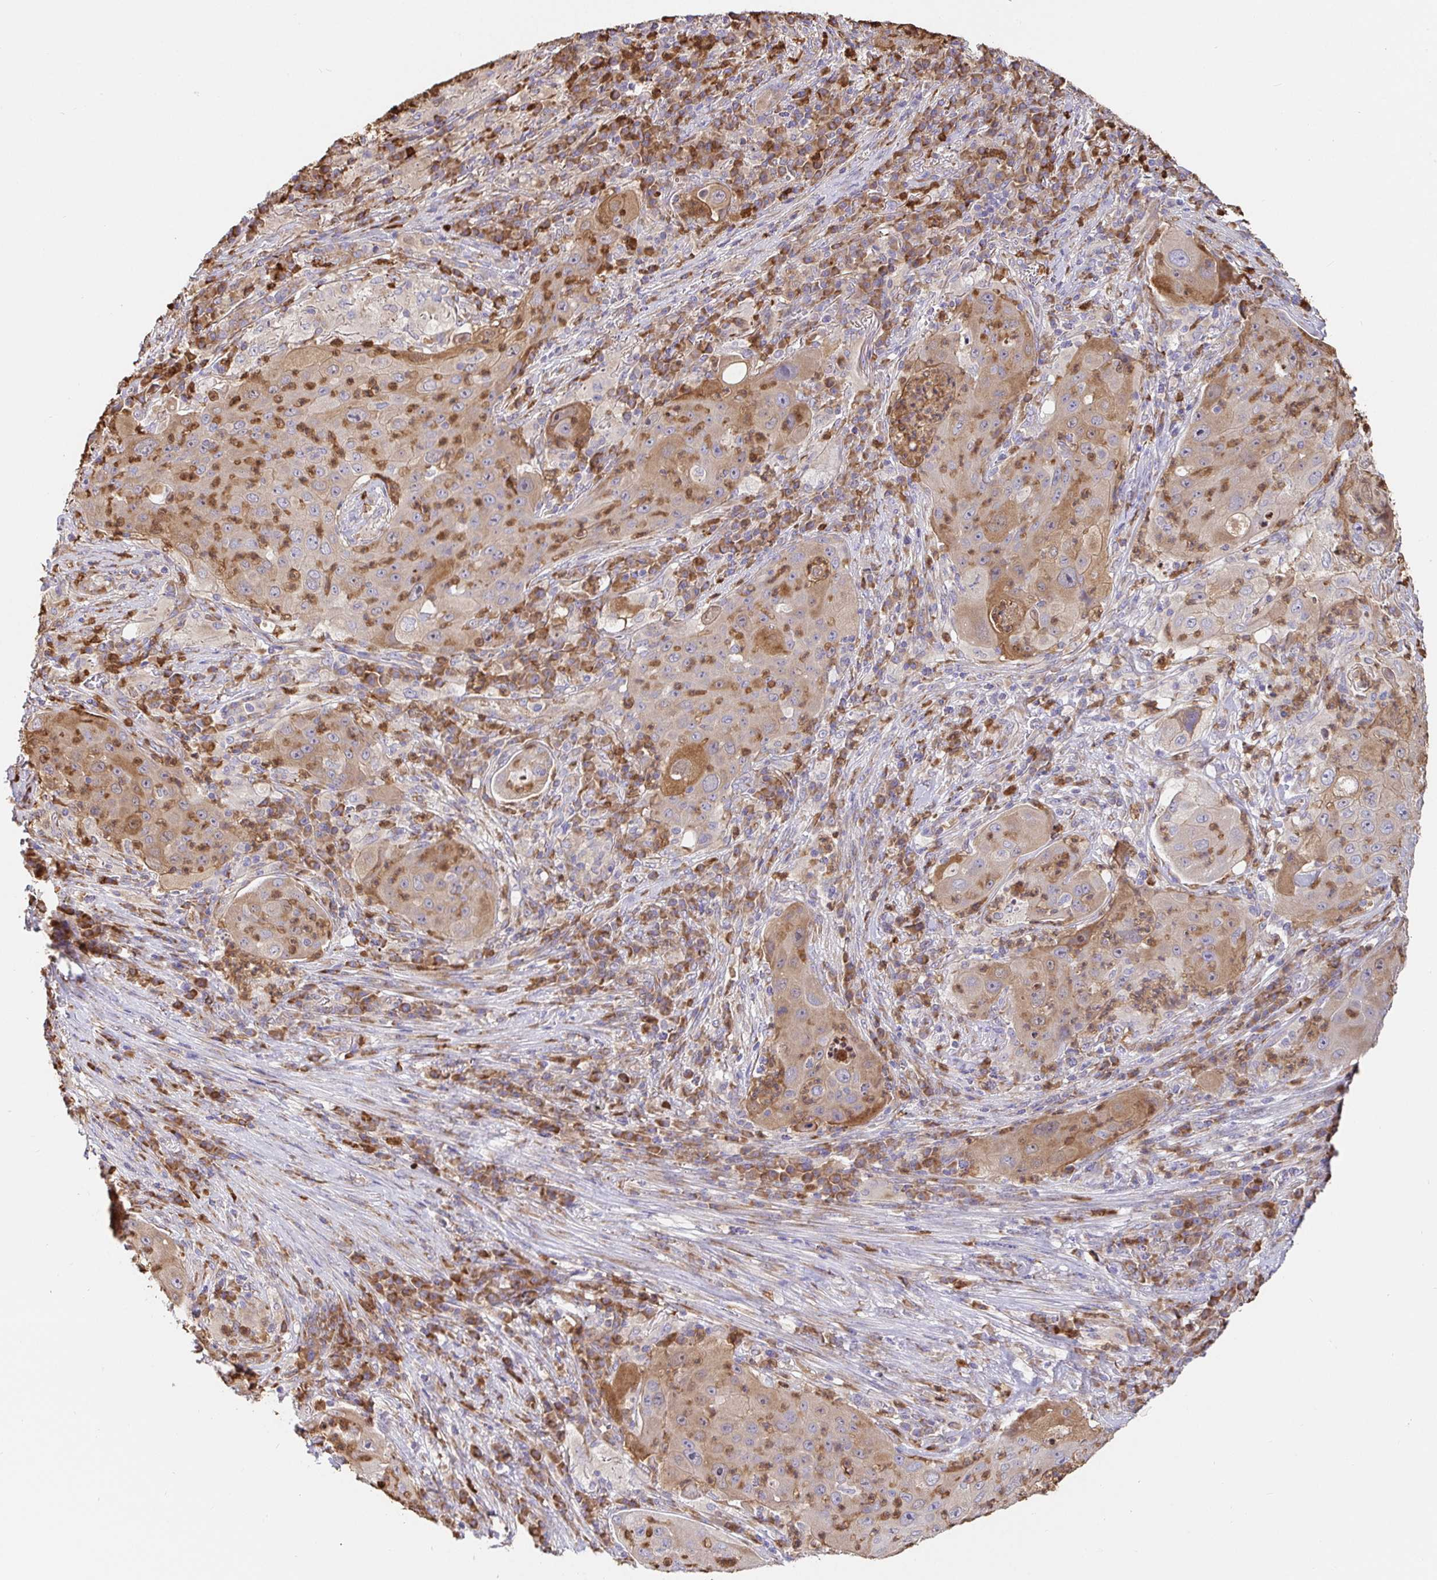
{"staining": {"intensity": "moderate", "quantity": ">75%", "location": "cytoplasmic/membranous"}, "tissue": "lung cancer", "cell_type": "Tumor cells", "image_type": "cancer", "snomed": [{"axis": "morphology", "description": "Squamous cell carcinoma, NOS"}, {"axis": "topography", "description": "Lung"}], "caption": "Immunohistochemical staining of squamous cell carcinoma (lung) reveals medium levels of moderate cytoplasmic/membranous positivity in approximately >75% of tumor cells. The protein is shown in brown color, while the nuclei are stained blue.", "gene": "PDPK1", "patient": {"sex": "female", "age": 59}}